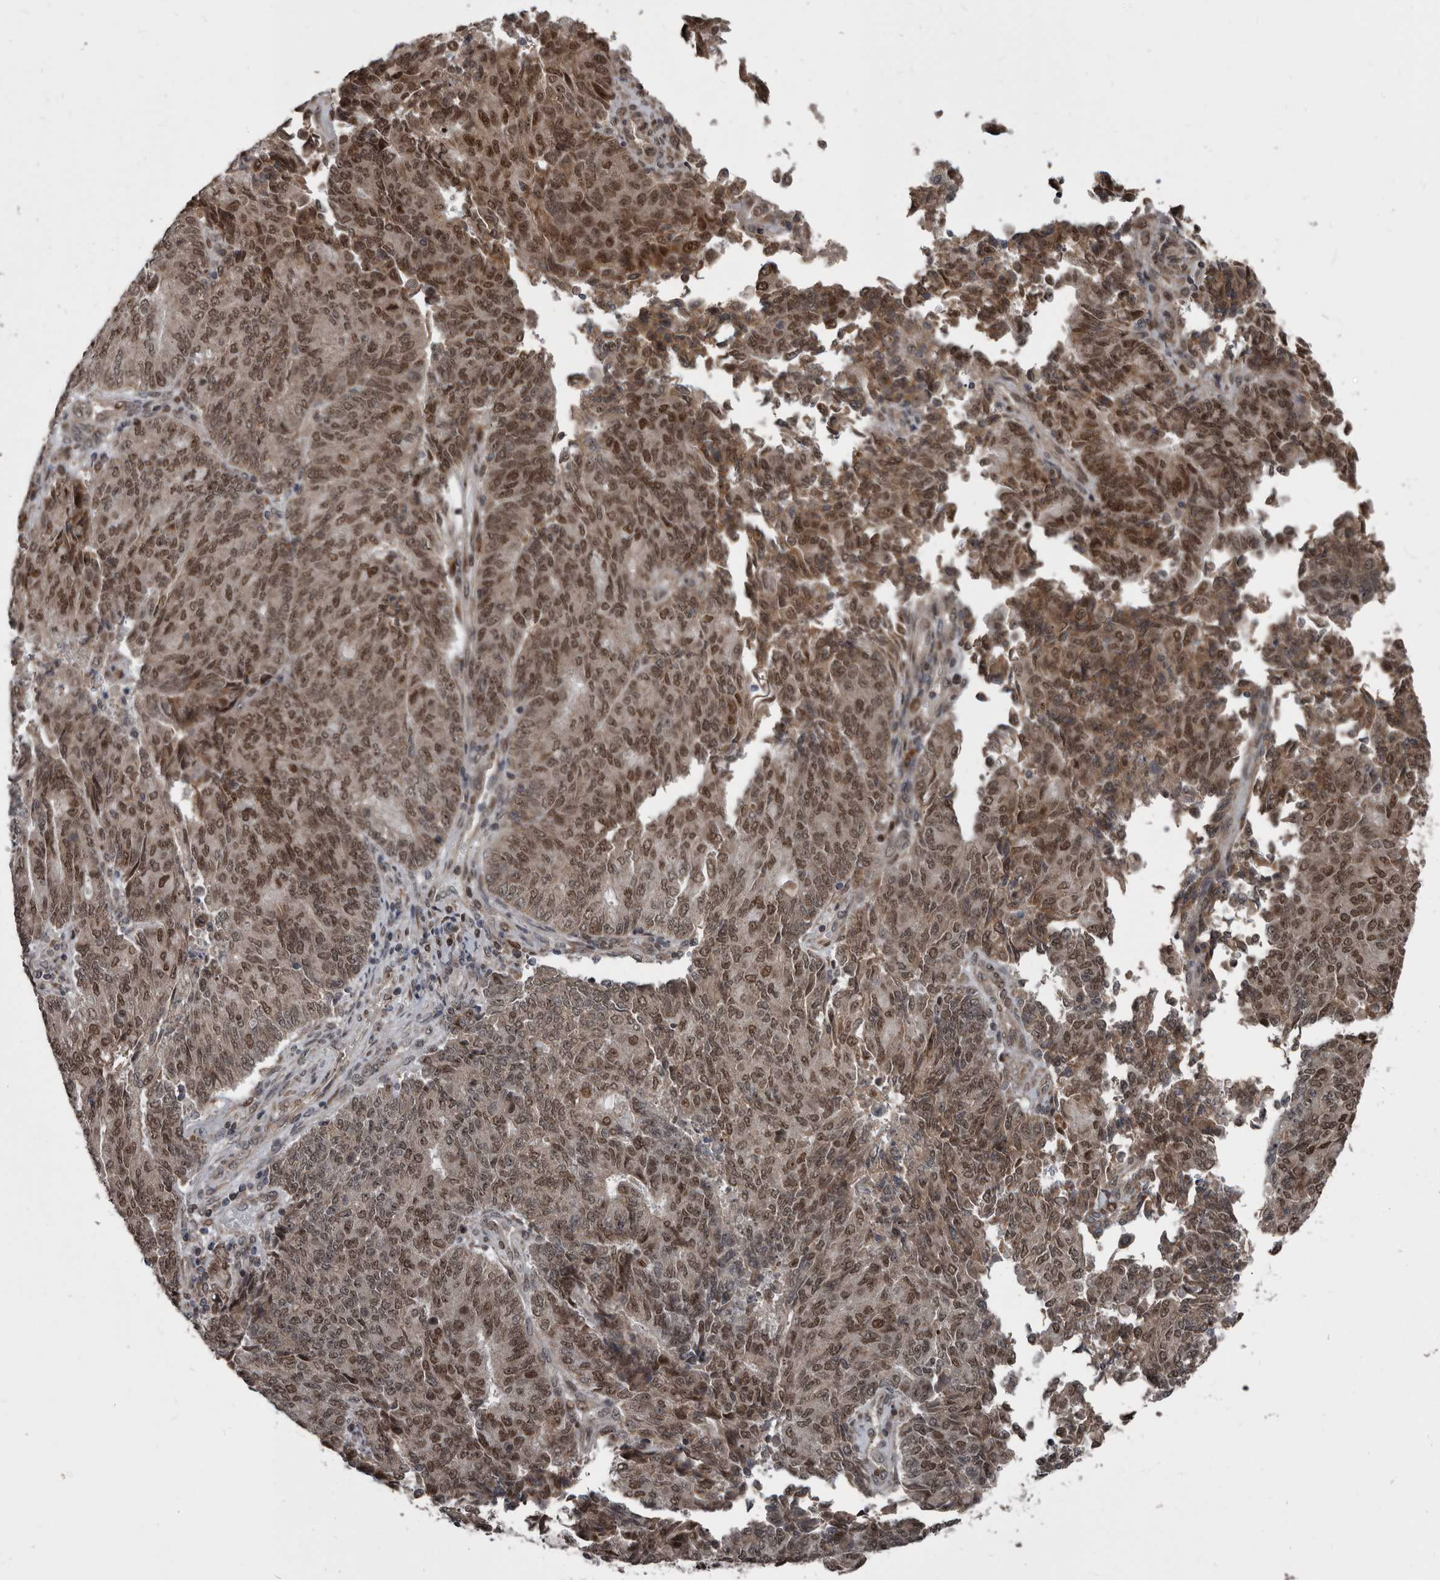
{"staining": {"intensity": "moderate", "quantity": ">75%", "location": "nuclear"}, "tissue": "endometrial cancer", "cell_type": "Tumor cells", "image_type": "cancer", "snomed": [{"axis": "morphology", "description": "Adenocarcinoma, NOS"}, {"axis": "topography", "description": "Endometrium"}], "caption": "IHC of adenocarcinoma (endometrial) displays medium levels of moderate nuclear staining in about >75% of tumor cells.", "gene": "CHD1L", "patient": {"sex": "female", "age": 80}}